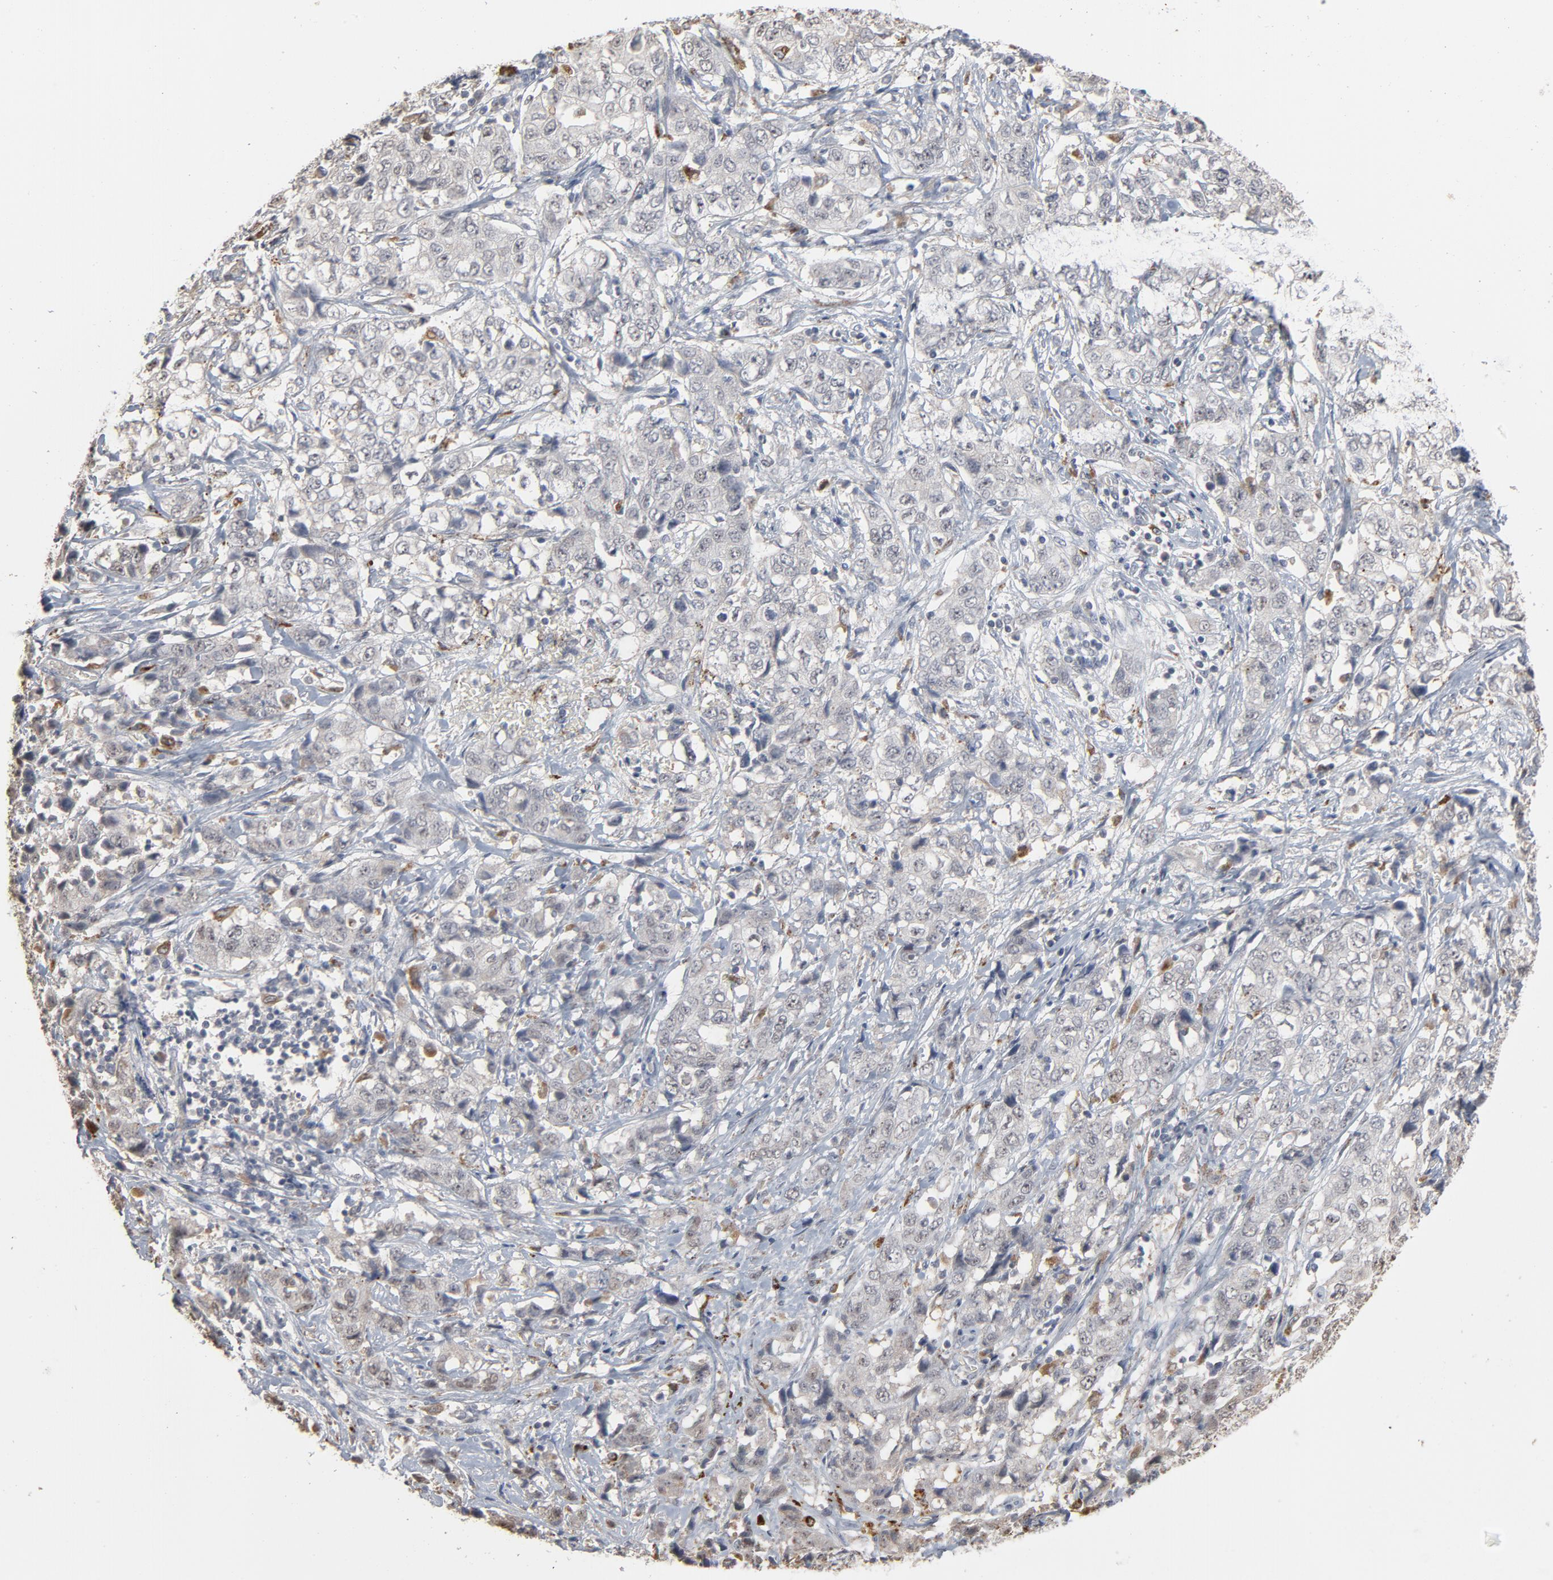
{"staining": {"intensity": "negative", "quantity": "none", "location": "none"}, "tissue": "stomach cancer", "cell_type": "Tumor cells", "image_type": "cancer", "snomed": [{"axis": "morphology", "description": "Adenocarcinoma, NOS"}, {"axis": "topography", "description": "Stomach"}], "caption": "Tumor cells are negative for brown protein staining in stomach adenocarcinoma.", "gene": "POMT2", "patient": {"sex": "male", "age": 48}}